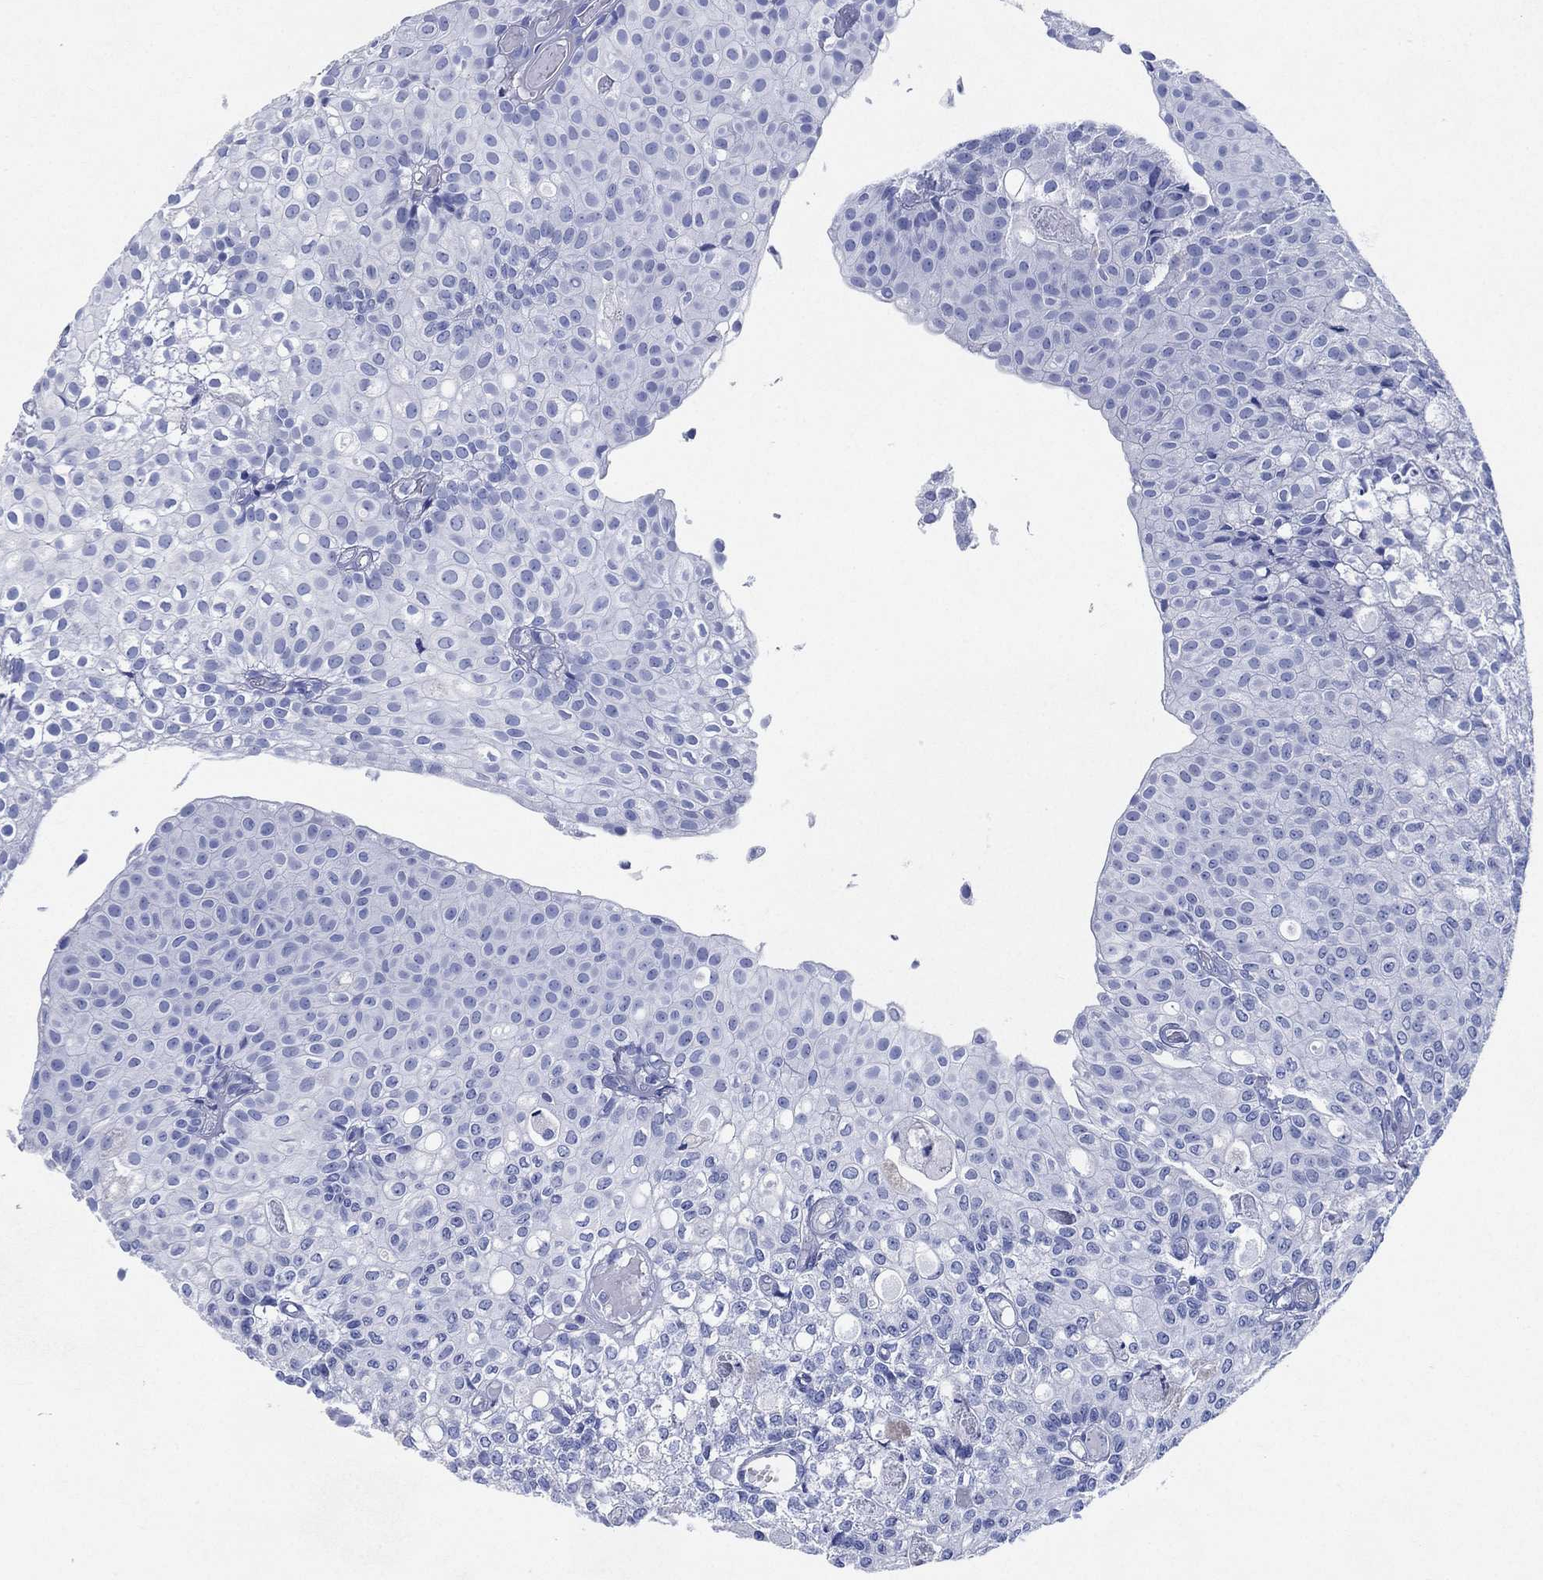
{"staining": {"intensity": "negative", "quantity": "none", "location": "none"}, "tissue": "urothelial cancer", "cell_type": "Tumor cells", "image_type": "cancer", "snomed": [{"axis": "morphology", "description": "Urothelial carcinoma, Low grade"}, {"axis": "topography", "description": "Urinary bladder"}], "caption": "Immunohistochemical staining of human urothelial cancer displays no significant staining in tumor cells. (DAB (3,3'-diaminobenzidine) immunohistochemistry (IHC) visualized using brightfield microscopy, high magnification).", "gene": "SIGLECL1", "patient": {"sex": "male", "age": 89}}